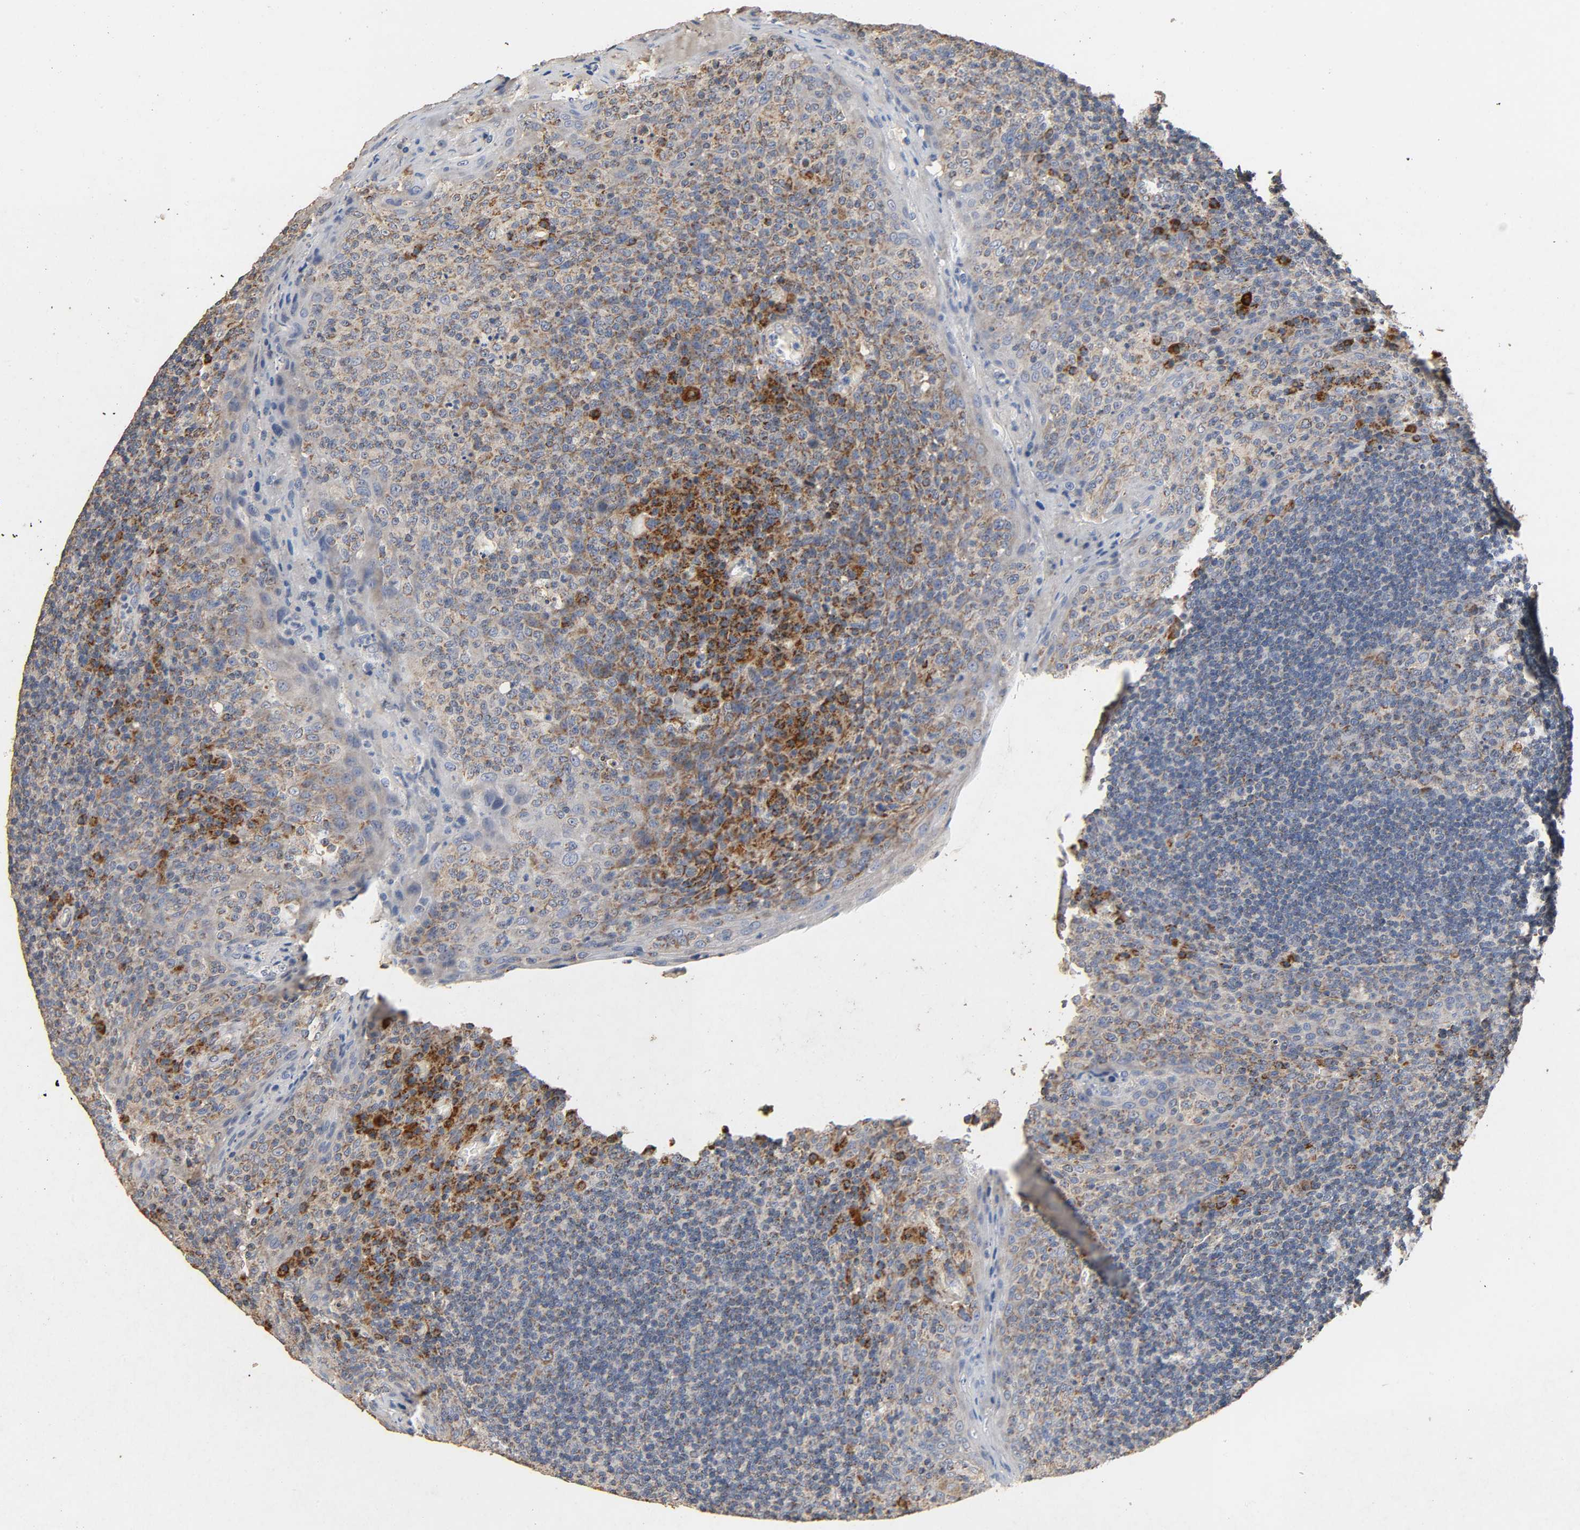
{"staining": {"intensity": "weak", "quantity": ">75%", "location": "cytoplasmic/membranous"}, "tissue": "tonsil", "cell_type": "Germinal center cells", "image_type": "normal", "snomed": [{"axis": "morphology", "description": "Normal tissue, NOS"}, {"axis": "topography", "description": "Tonsil"}], "caption": "An immunohistochemistry image of normal tissue is shown. Protein staining in brown highlights weak cytoplasmic/membranous positivity in tonsil within germinal center cells.", "gene": "NDUFS3", "patient": {"sex": "male", "age": 17}}